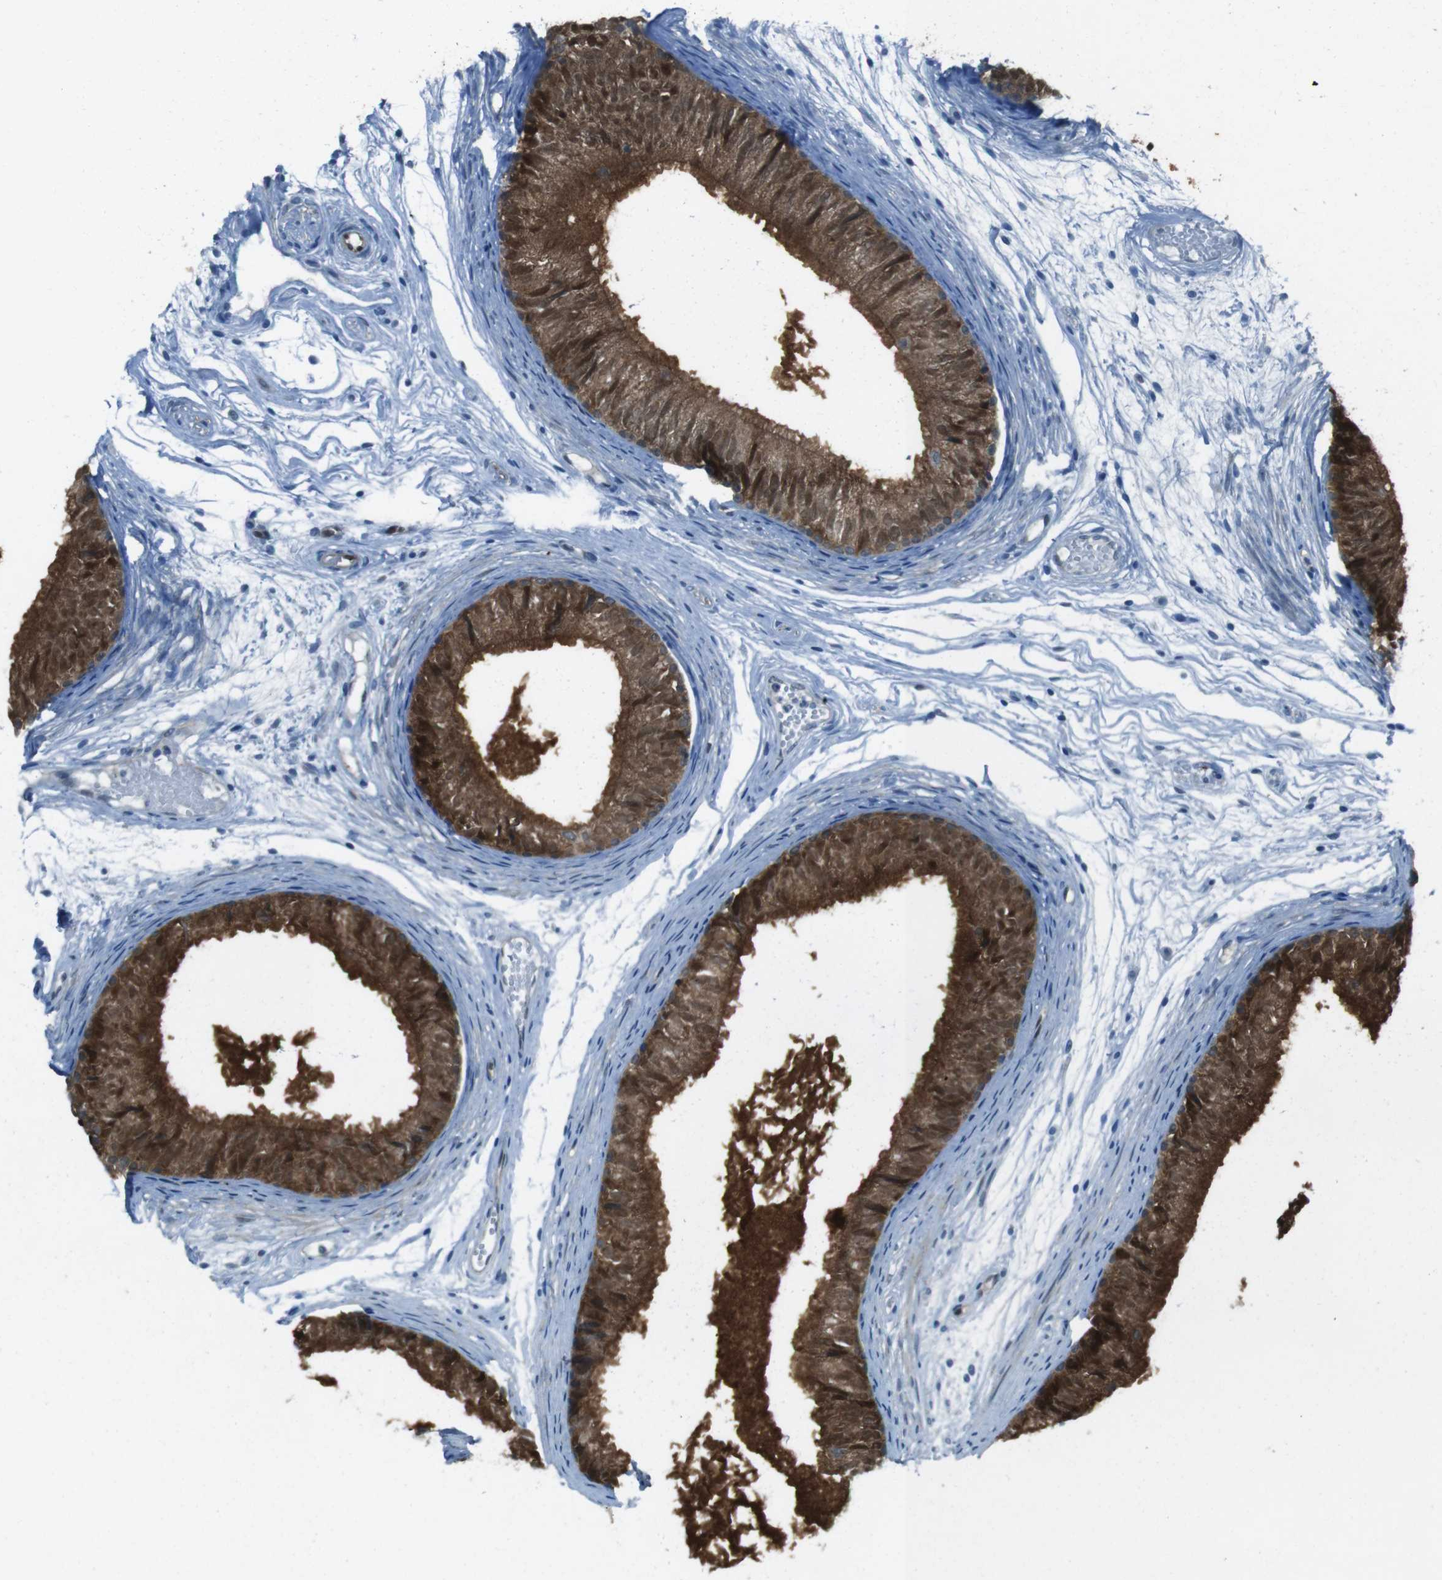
{"staining": {"intensity": "strong", "quantity": ">75%", "location": "cytoplasmic/membranous,nuclear"}, "tissue": "epididymis", "cell_type": "Glandular cells", "image_type": "normal", "snomed": [{"axis": "morphology", "description": "Normal tissue, NOS"}, {"axis": "morphology", "description": "Atrophy, NOS"}, {"axis": "topography", "description": "Testis"}, {"axis": "topography", "description": "Epididymis"}], "caption": "Brown immunohistochemical staining in normal epididymis shows strong cytoplasmic/membranous,nuclear staining in about >75% of glandular cells. (DAB (3,3'-diaminobenzidine) IHC with brightfield microscopy, high magnification).", "gene": "MFAP3", "patient": {"sex": "male", "age": 18}}